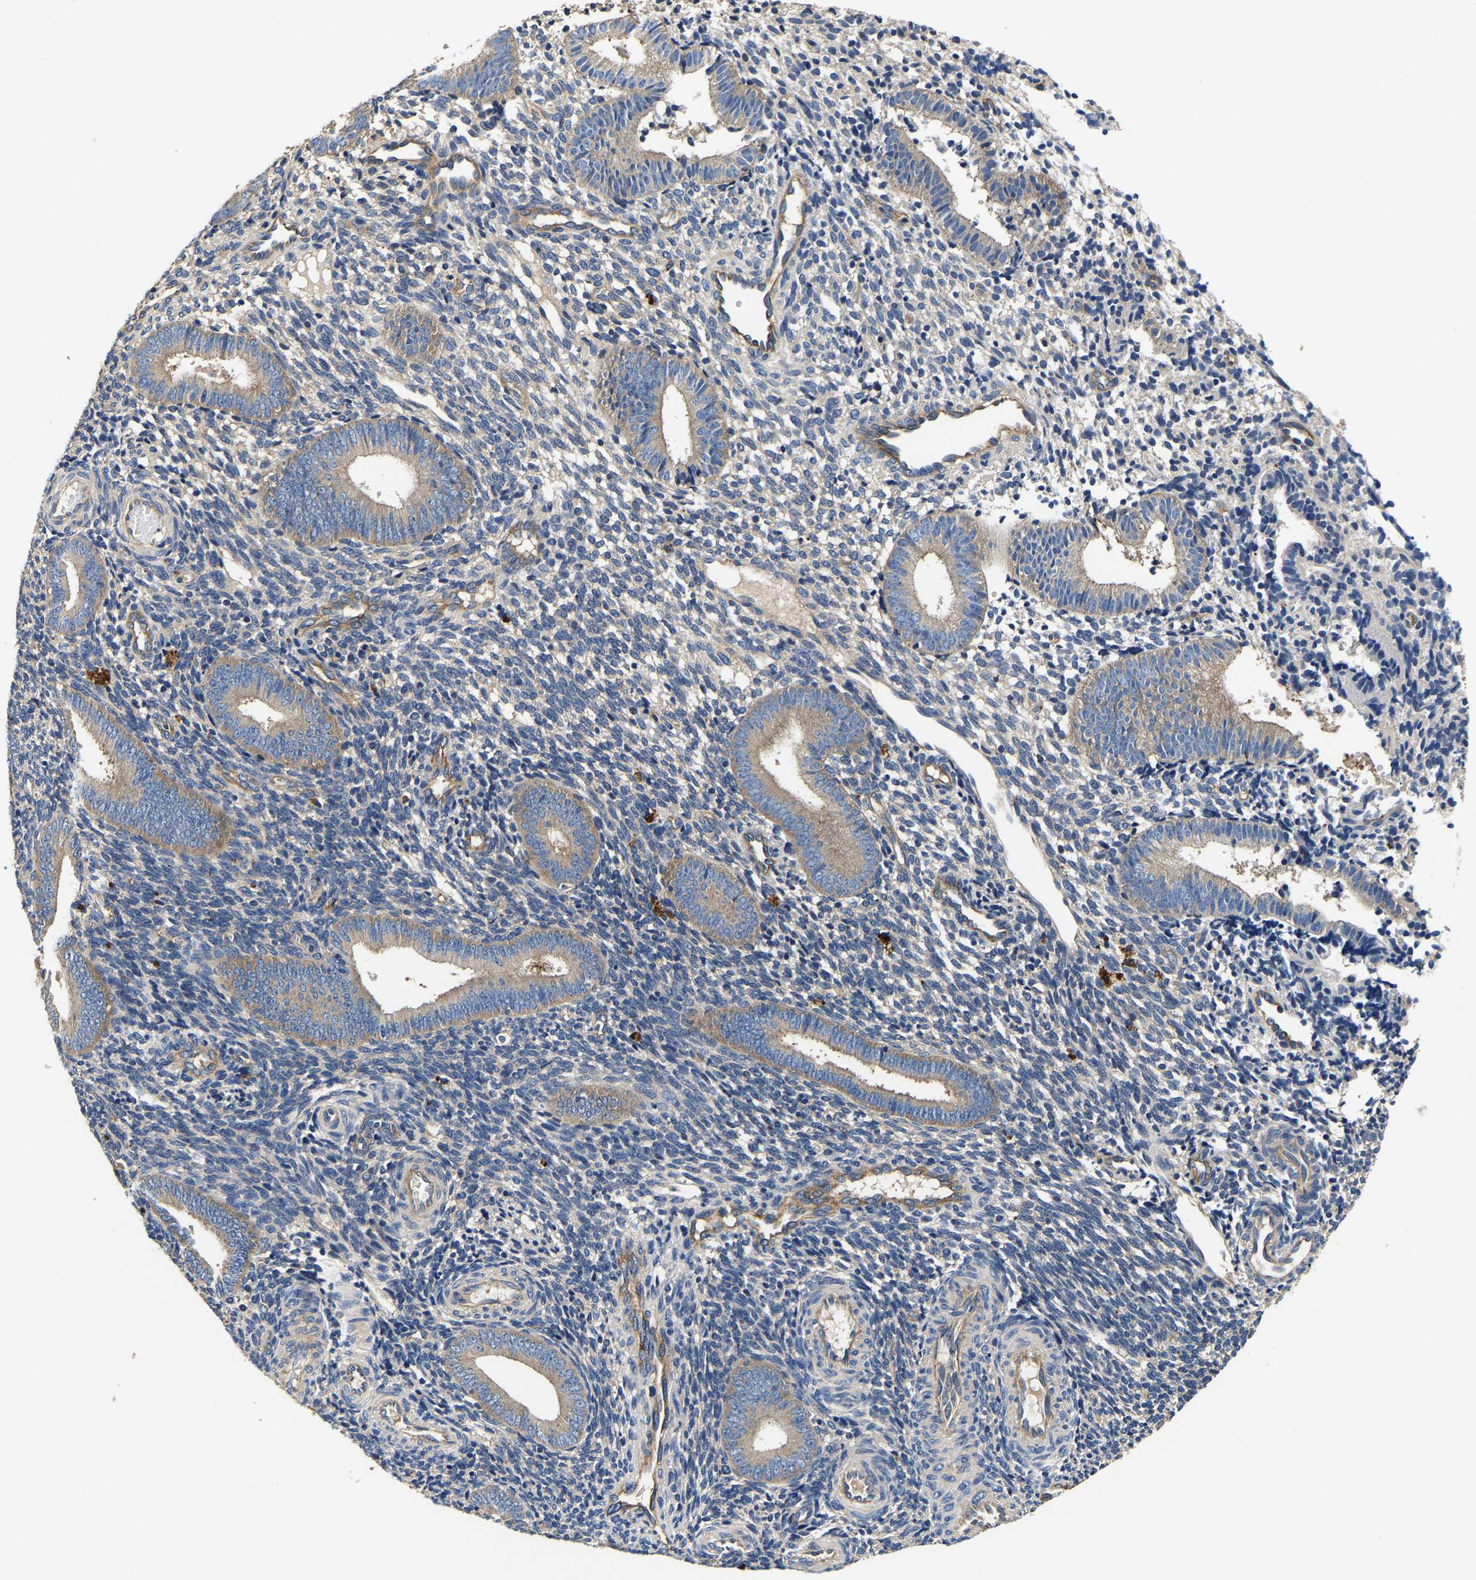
{"staining": {"intensity": "negative", "quantity": "none", "location": "none"}, "tissue": "endometrium", "cell_type": "Cells in endometrial stroma", "image_type": "normal", "snomed": [{"axis": "morphology", "description": "Normal tissue, NOS"}, {"axis": "topography", "description": "Uterus"}, {"axis": "topography", "description": "Endometrium"}], "caption": "Histopathology image shows no significant protein expression in cells in endometrial stroma of normal endometrium.", "gene": "SH3GLB1", "patient": {"sex": "female", "age": 33}}